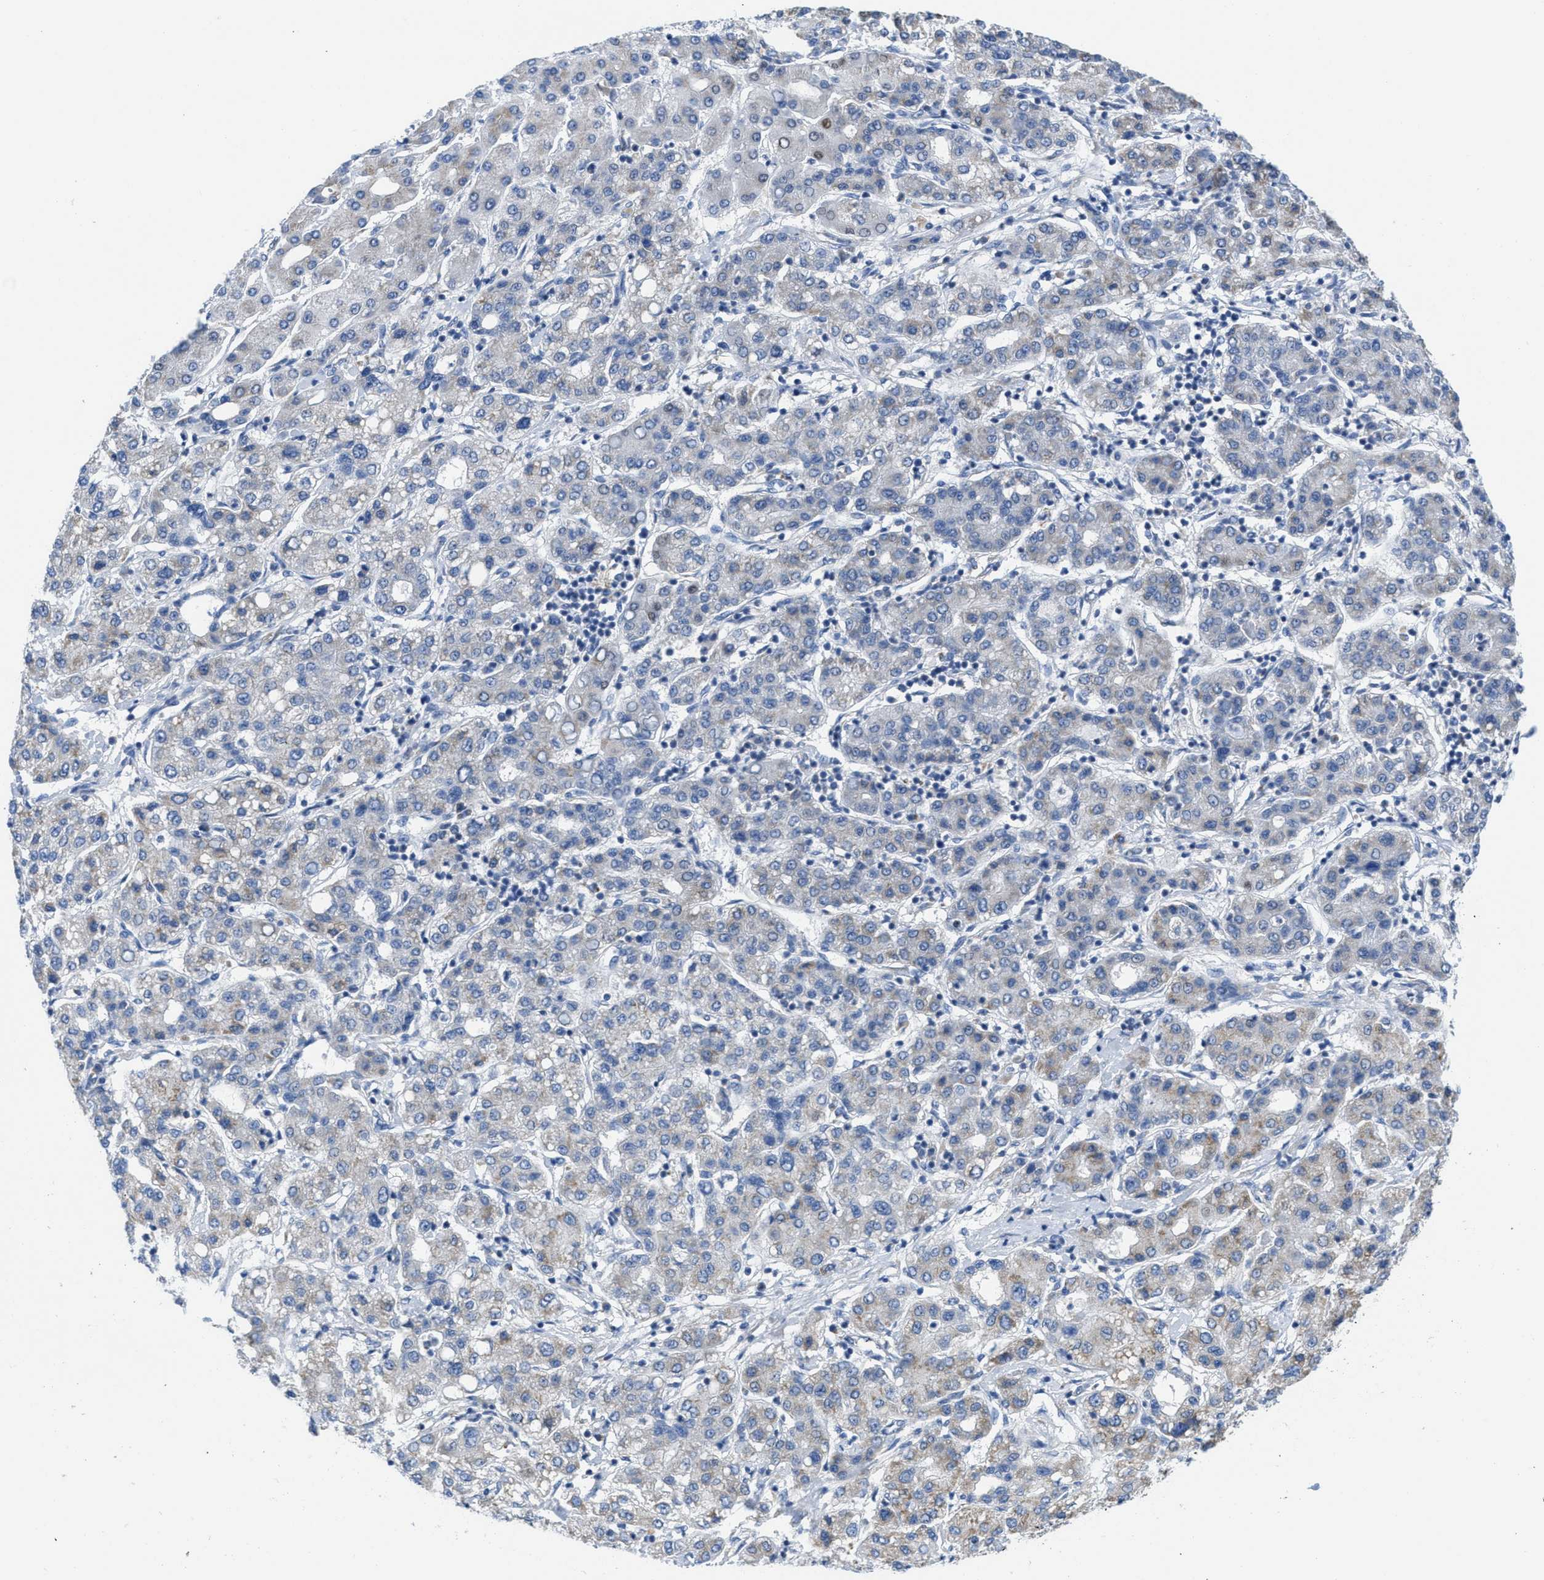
{"staining": {"intensity": "weak", "quantity": "<25%", "location": "cytoplasmic/membranous"}, "tissue": "liver cancer", "cell_type": "Tumor cells", "image_type": "cancer", "snomed": [{"axis": "morphology", "description": "Carcinoma, Hepatocellular, NOS"}, {"axis": "topography", "description": "Liver"}], "caption": "Immunohistochemical staining of liver cancer shows no significant expression in tumor cells. (Brightfield microscopy of DAB (3,3'-diaminobenzidine) IHC at high magnification).", "gene": "PTDSS1", "patient": {"sex": "male", "age": 65}}